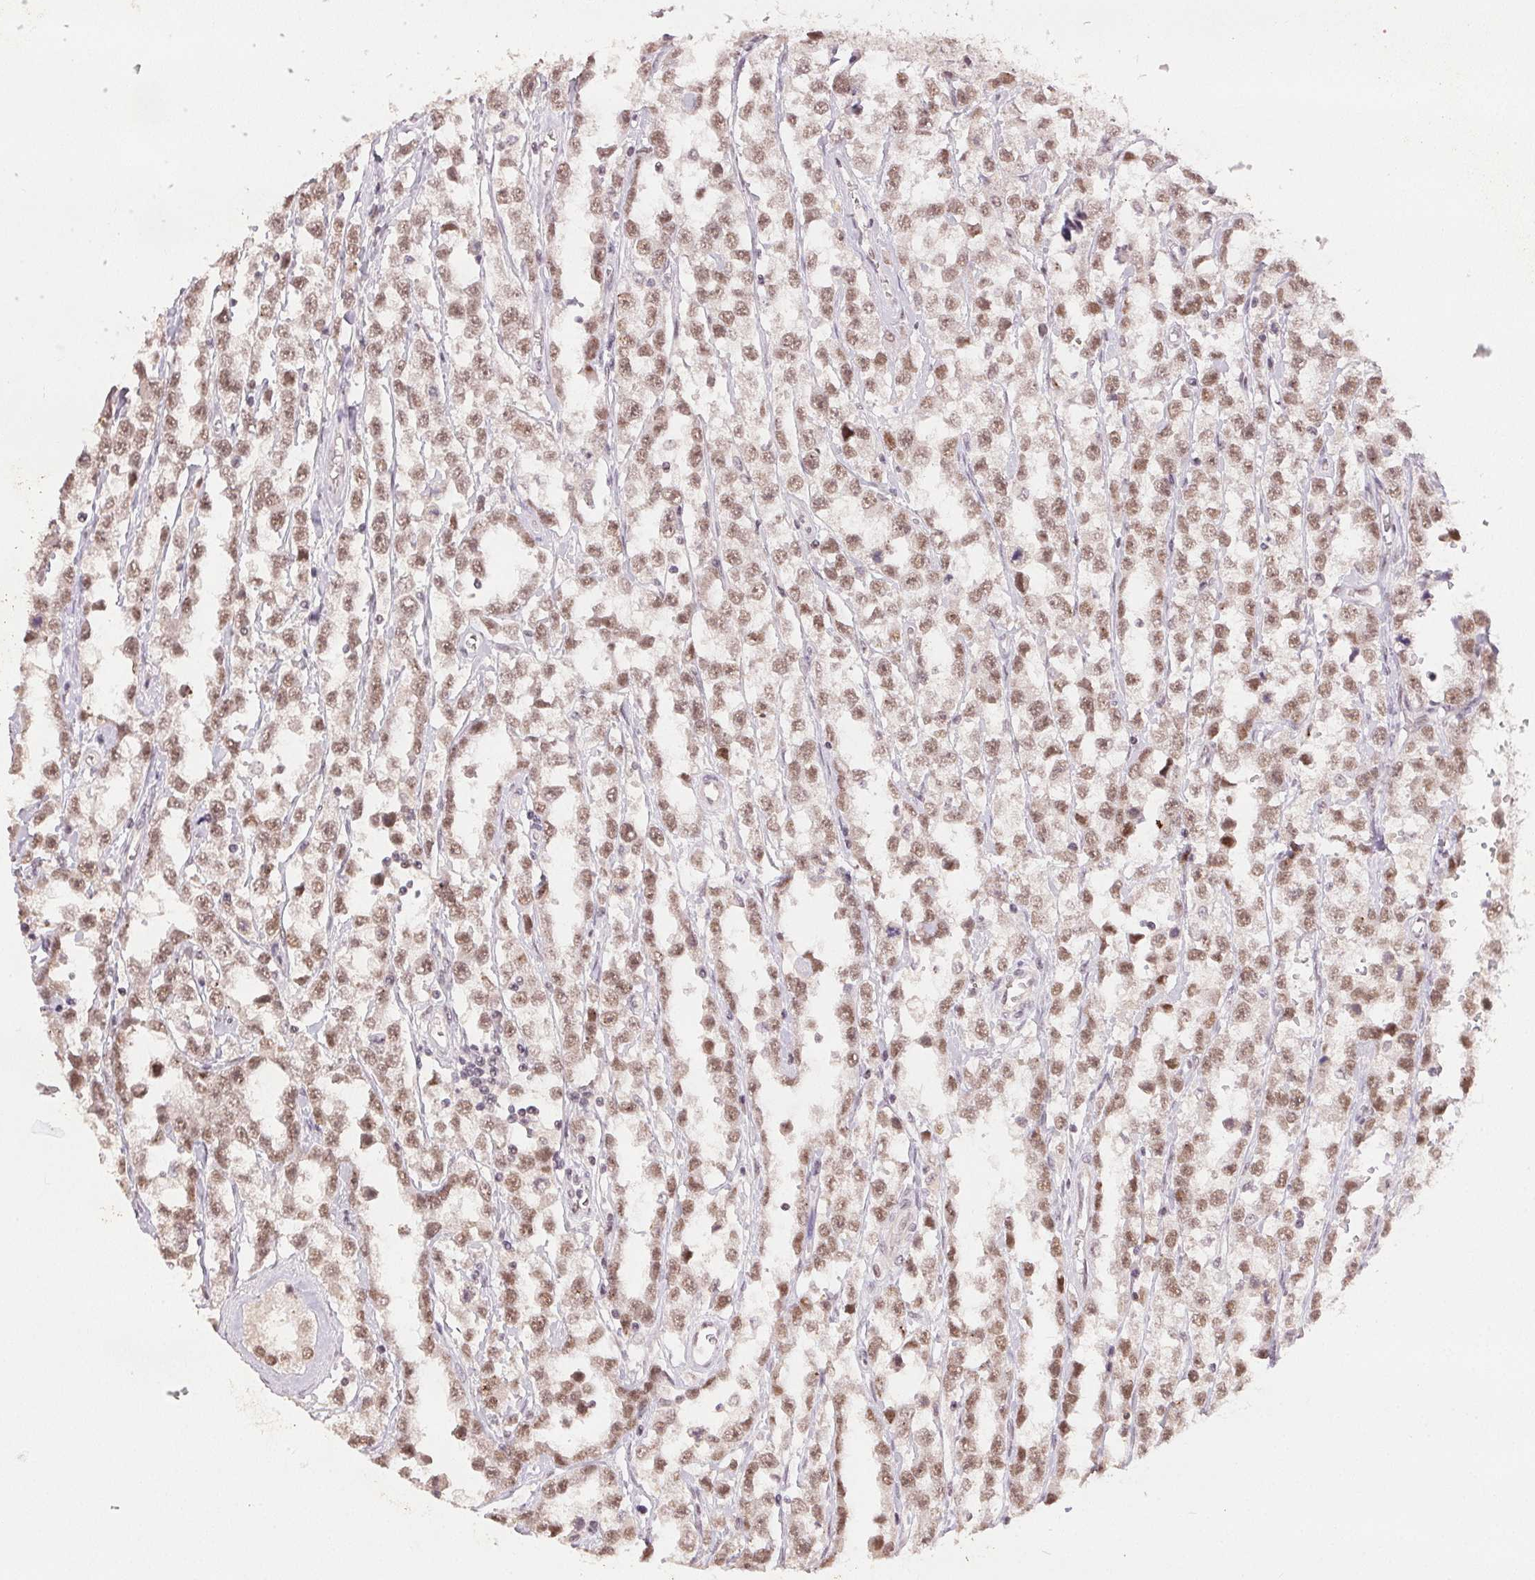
{"staining": {"intensity": "weak", "quantity": ">75%", "location": "nuclear"}, "tissue": "testis cancer", "cell_type": "Tumor cells", "image_type": "cancer", "snomed": [{"axis": "morphology", "description": "Seminoma, NOS"}, {"axis": "topography", "description": "Testis"}], "caption": "The micrograph displays a brown stain indicating the presence of a protein in the nuclear of tumor cells in testis cancer. The staining was performed using DAB (3,3'-diaminobenzidine) to visualize the protein expression in brown, while the nuclei were stained in blue with hematoxylin (Magnification: 20x).", "gene": "KDM4D", "patient": {"sex": "male", "age": 34}}